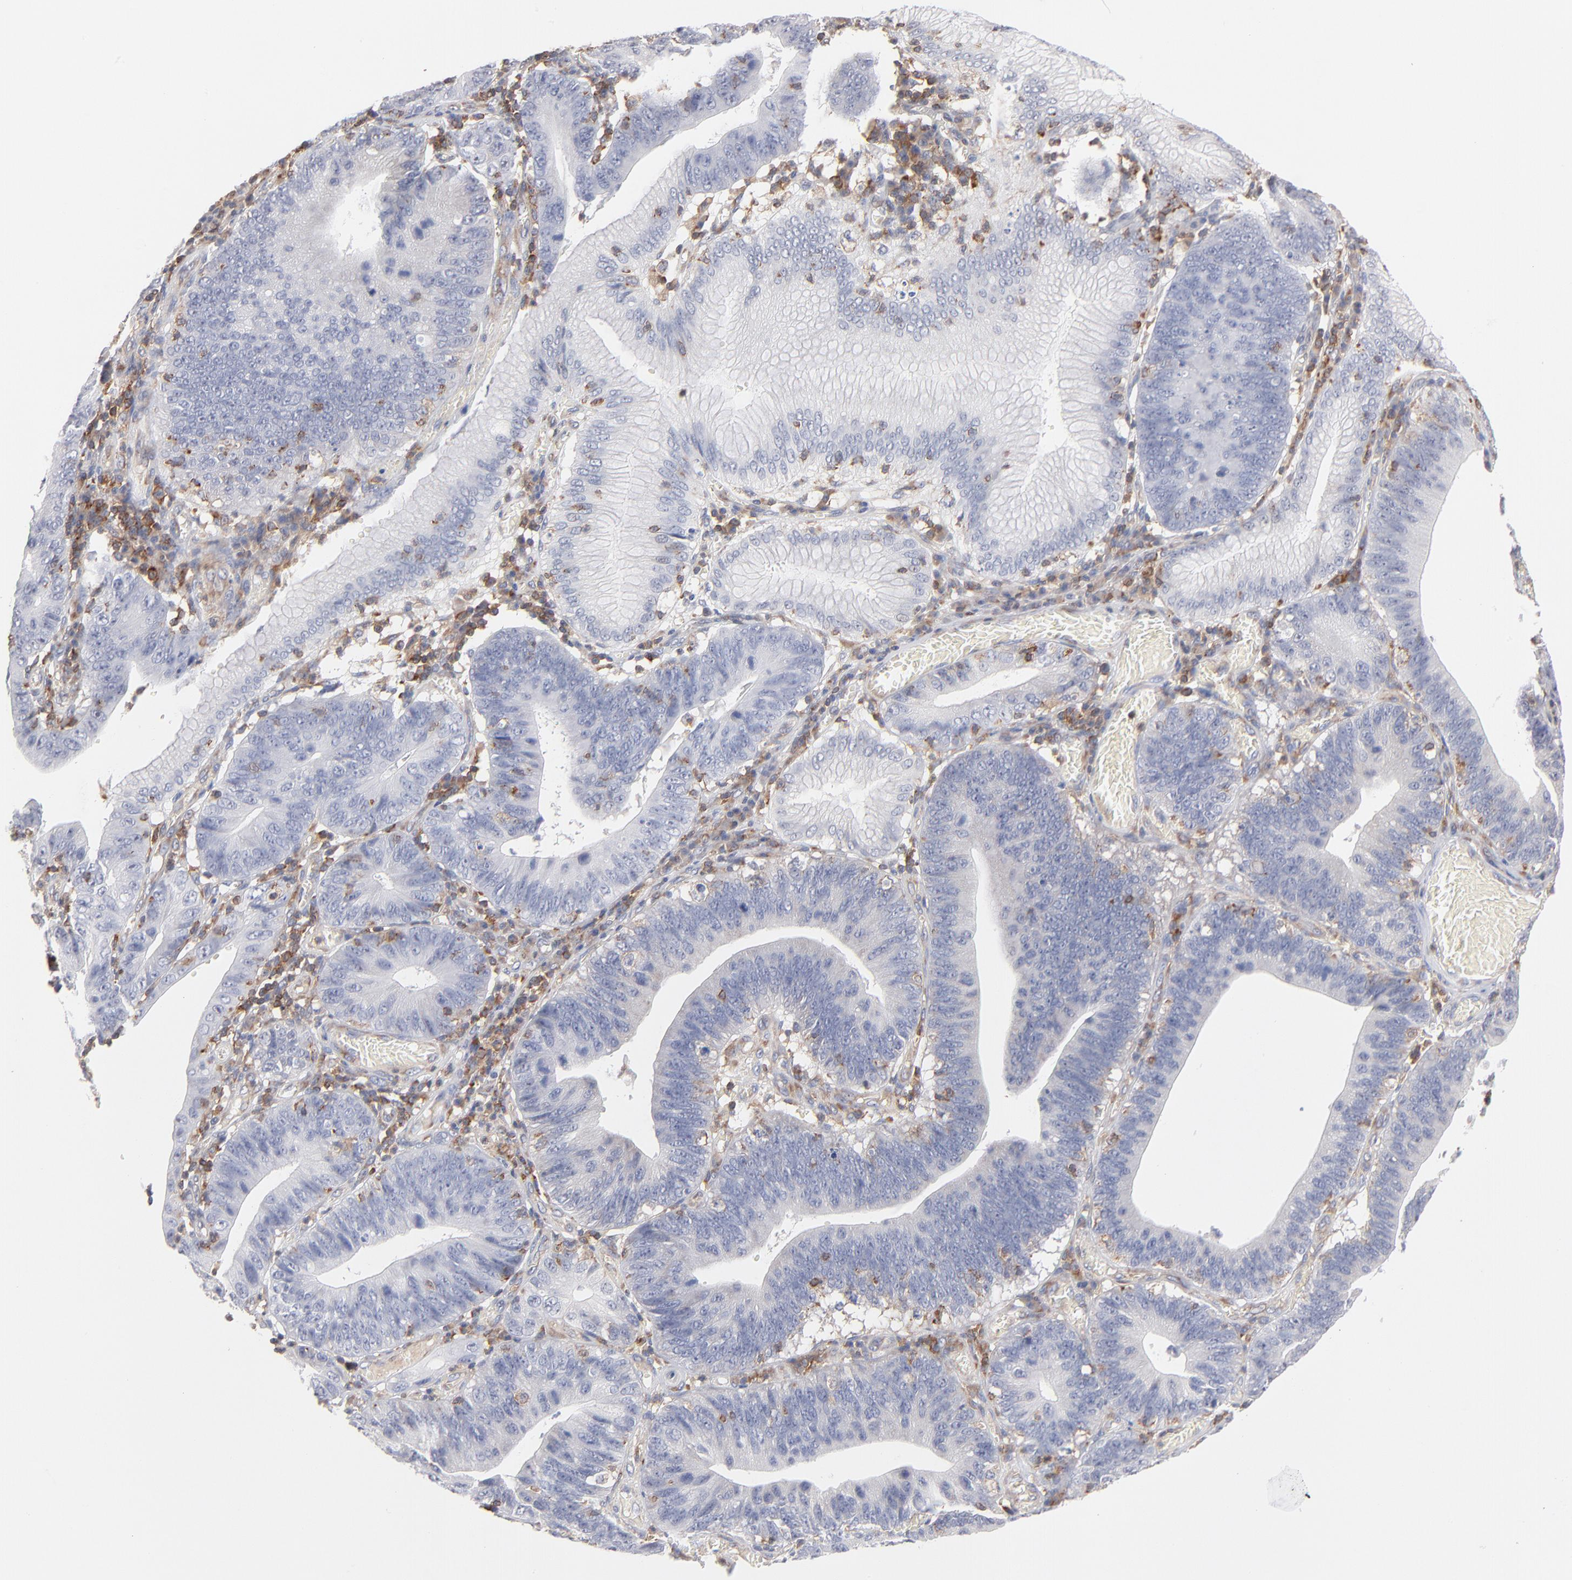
{"staining": {"intensity": "negative", "quantity": "none", "location": "none"}, "tissue": "stomach cancer", "cell_type": "Tumor cells", "image_type": "cancer", "snomed": [{"axis": "morphology", "description": "Adenocarcinoma, NOS"}, {"axis": "topography", "description": "Stomach"}, {"axis": "topography", "description": "Gastric cardia"}], "caption": "This is an immunohistochemistry (IHC) image of stomach cancer (adenocarcinoma). There is no positivity in tumor cells.", "gene": "WIPF1", "patient": {"sex": "male", "age": 59}}